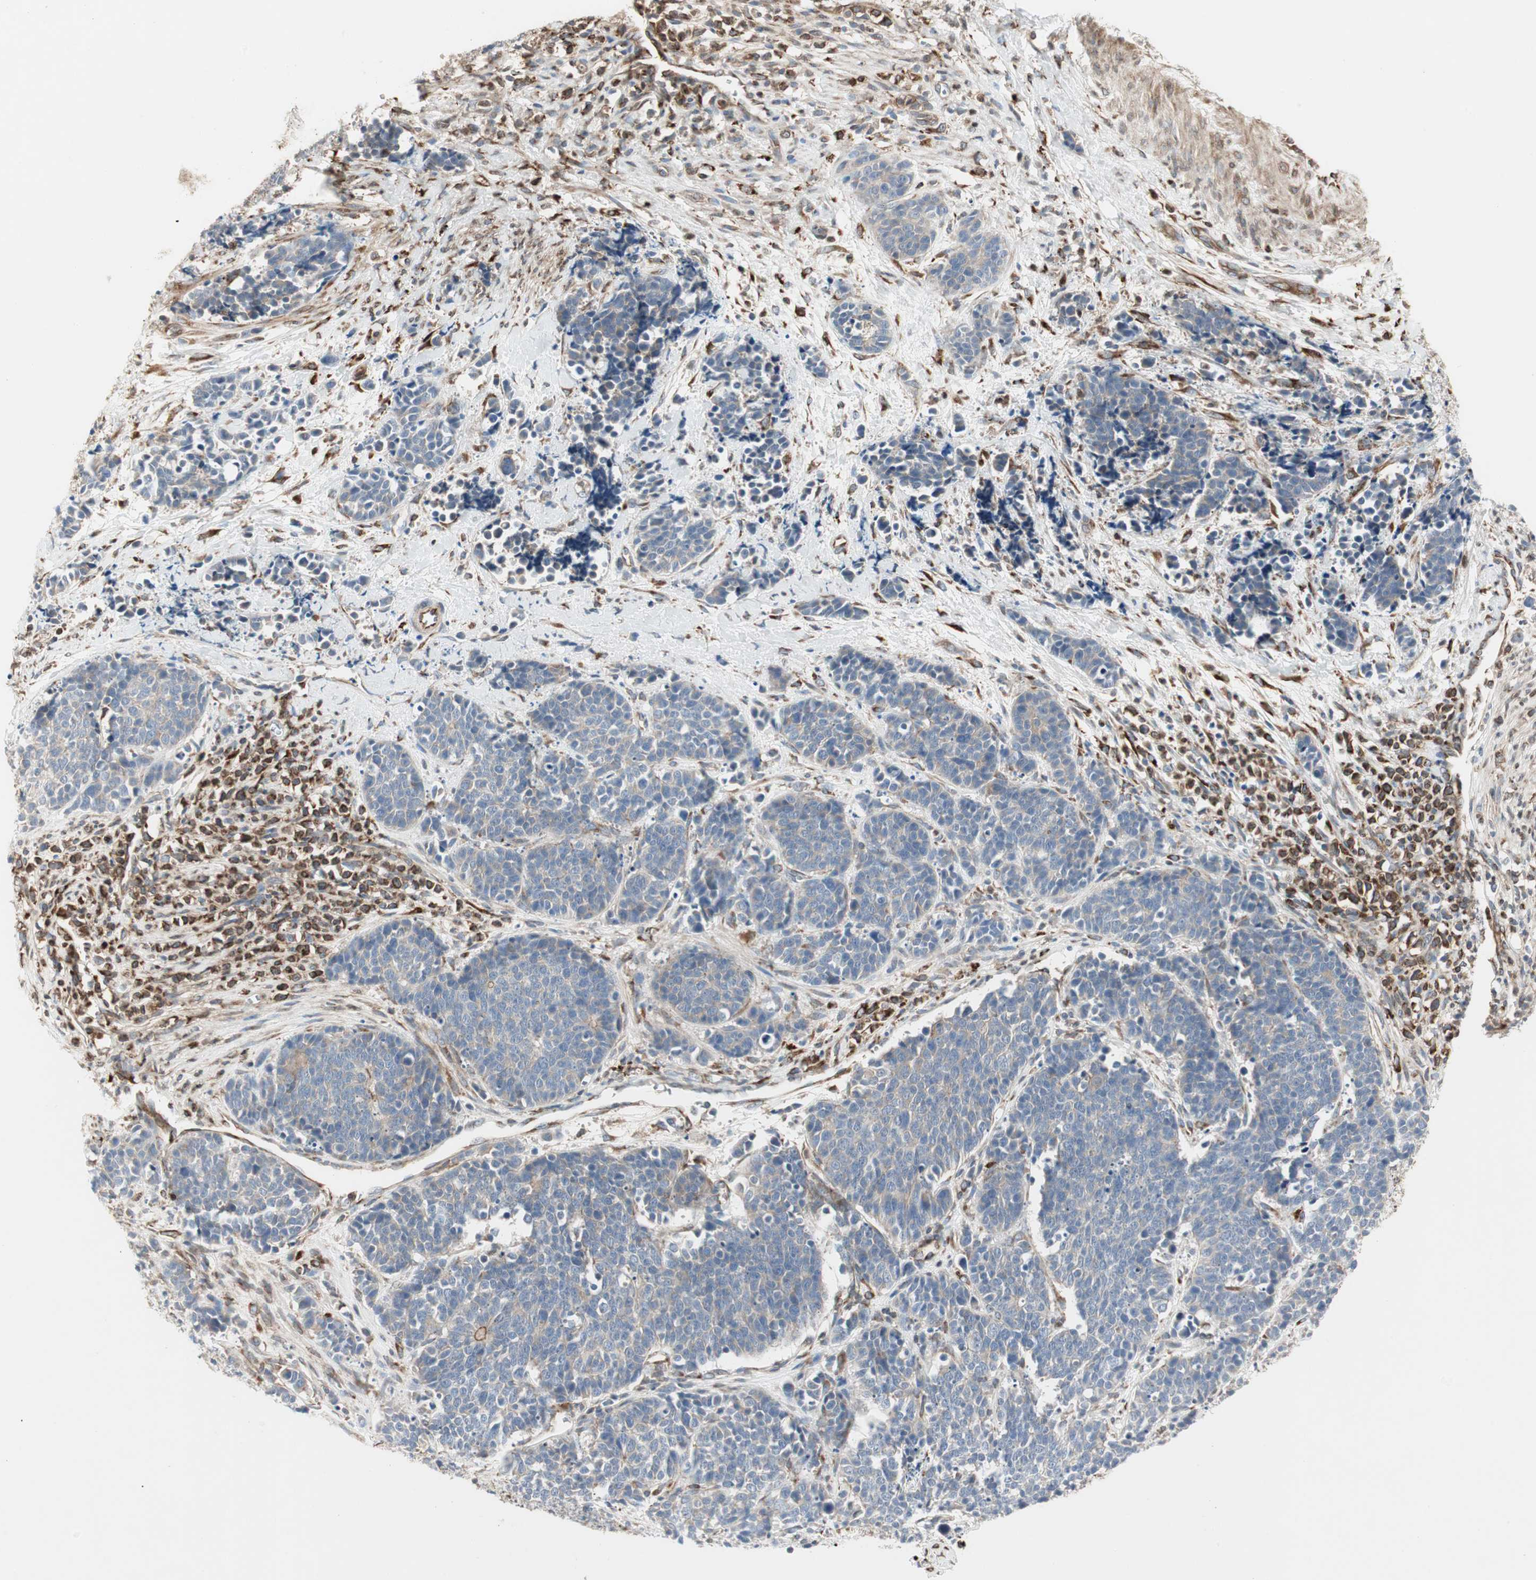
{"staining": {"intensity": "weak", "quantity": ">75%", "location": "cytoplasmic/membranous"}, "tissue": "cervical cancer", "cell_type": "Tumor cells", "image_type": "cancer", "snomed": [{"axis": "morphology", "description": "Squamous cell carcinoma, NOS"}, {"axis": "topography", "description": "Cervix"}], "caption": "This photomicrograph displays immunohistochemistry staining of cervical cancer (squamous cell carcinoma), with low weak cytoplasmic/membranous expression in approximately >75% of tumor cells.", "gene": "H6PD", "patient": {"sex": "female", "age": 35}}